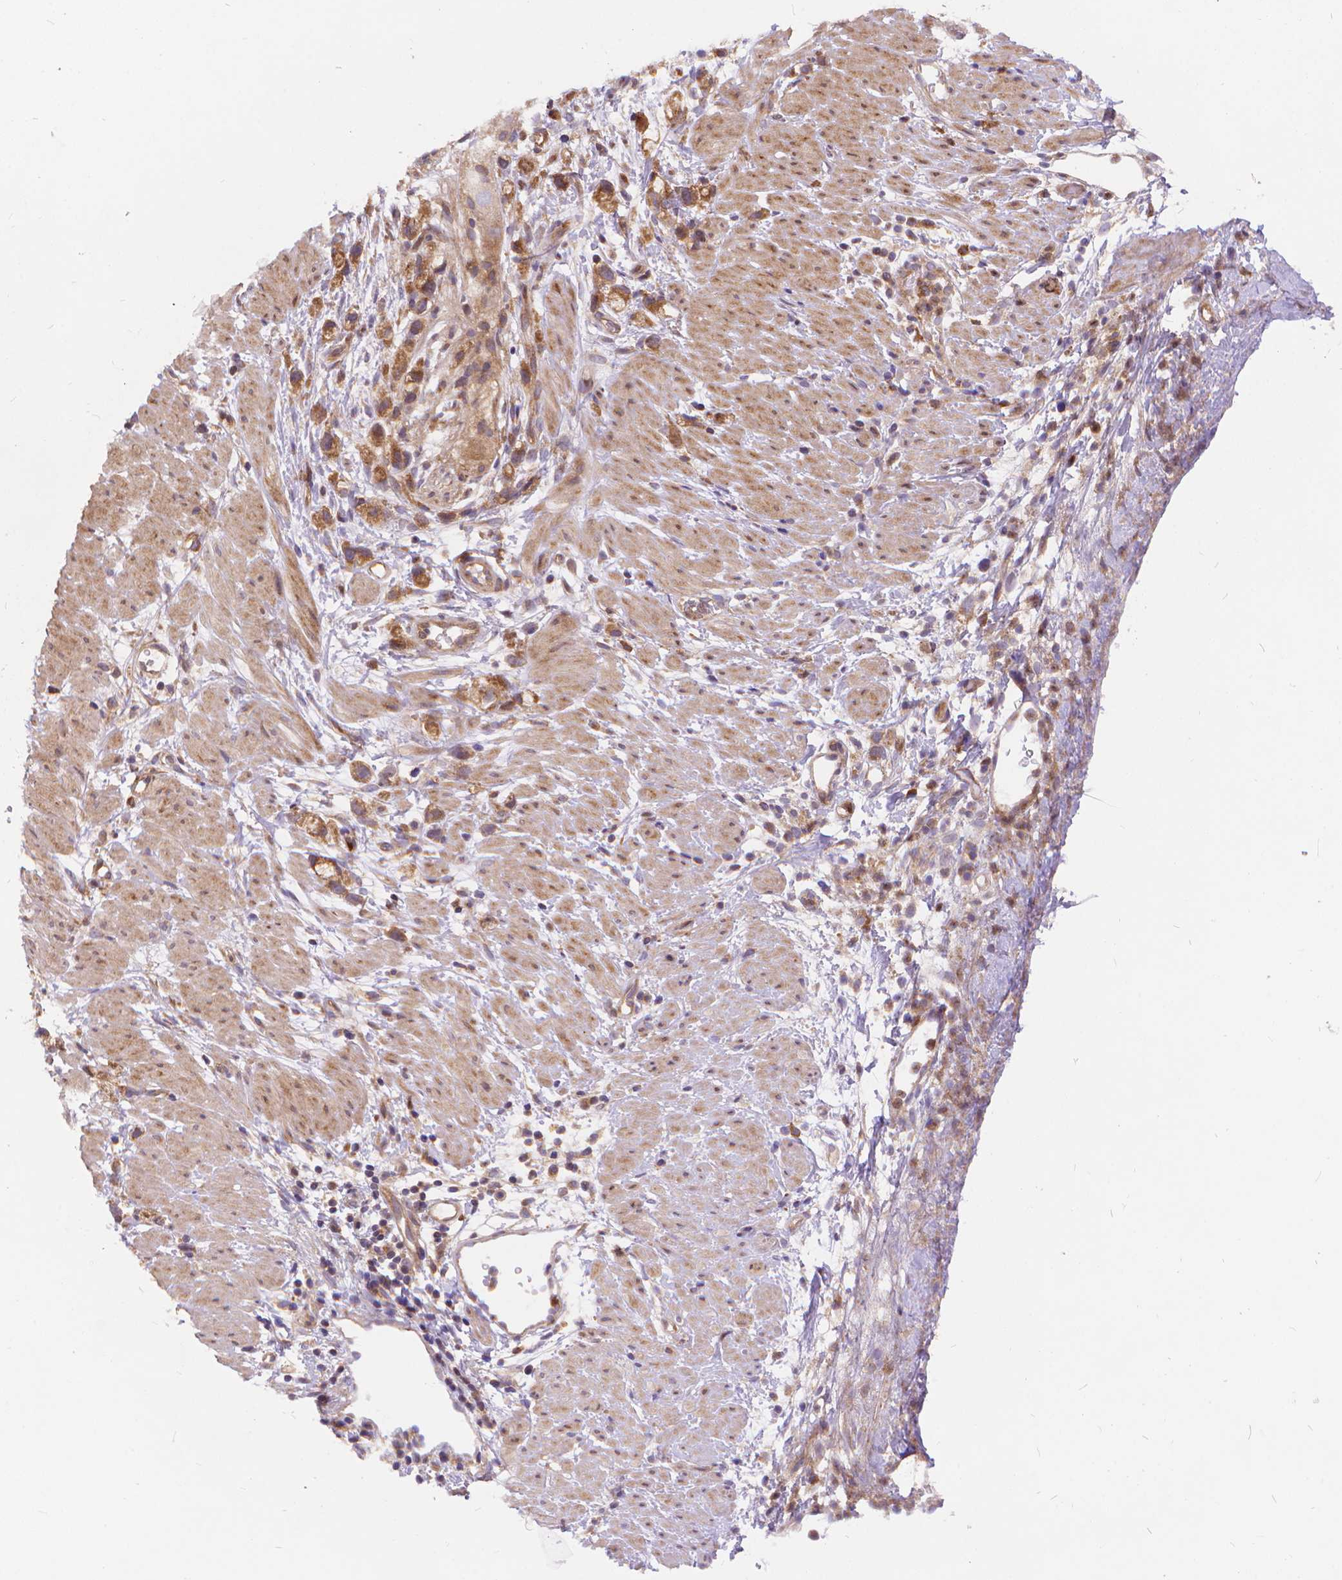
{"staining": {"intensity": "moderate", "quantity": ">75%", "location": "cytoplasmic/membranous"}, "tissue": "stomach cancer", "cell_type": "Tumor cells", "image_type": "cancer", "snomed": [{"axis": "morphology", "description": "Adenocarcinoma, NOS"}, {"axis": "topography", "description": "Stomach"}], "caption": "Adenocarcinoma (stomach) stained with a protein marker reveals moderate staining in tumor cells.", "gene": "ARAP1", "patient": {"sex": "female", "age": 59}}